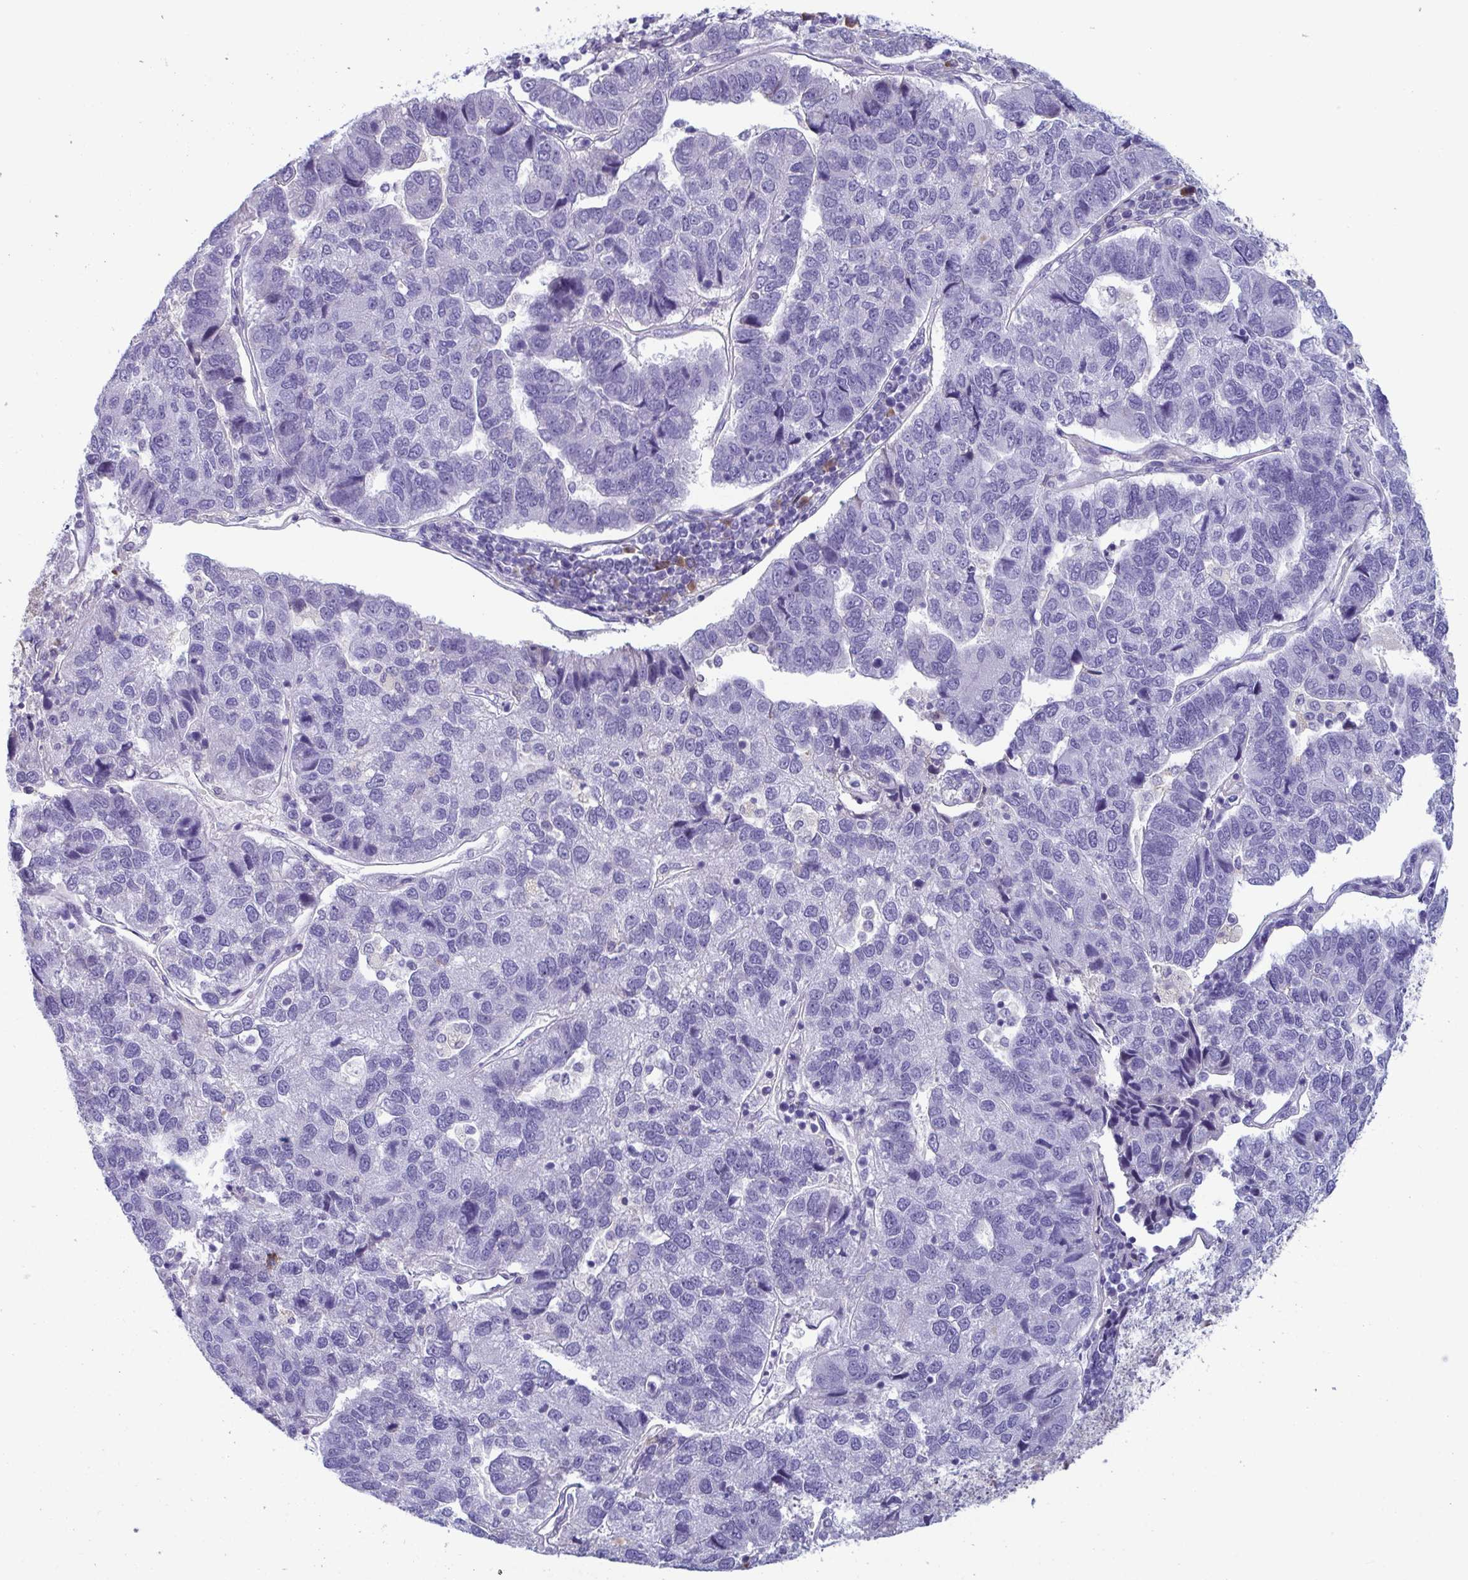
{"staining": {"intensity": "negative", "quantity": "none", "location": "none"}, "tissue": "pancreatic cancer", "cell_type": "Tumor cells", "image_type": "cancer", "snomed": [{"axis": "morphology", "description": "Adenocarcinoma, NOS"}, {"axis": "topography", "description": "Pancreas"}], "caption": "This micrograph is of adenocarcinoma (pancreatic) stained with immunohistochemistry to label a protein in brown with the nuclei are counter-stained blue. There is no expression in tumor cells.", "gene": "MS4A14", "patient": {"sex": "female", "age": 61}}